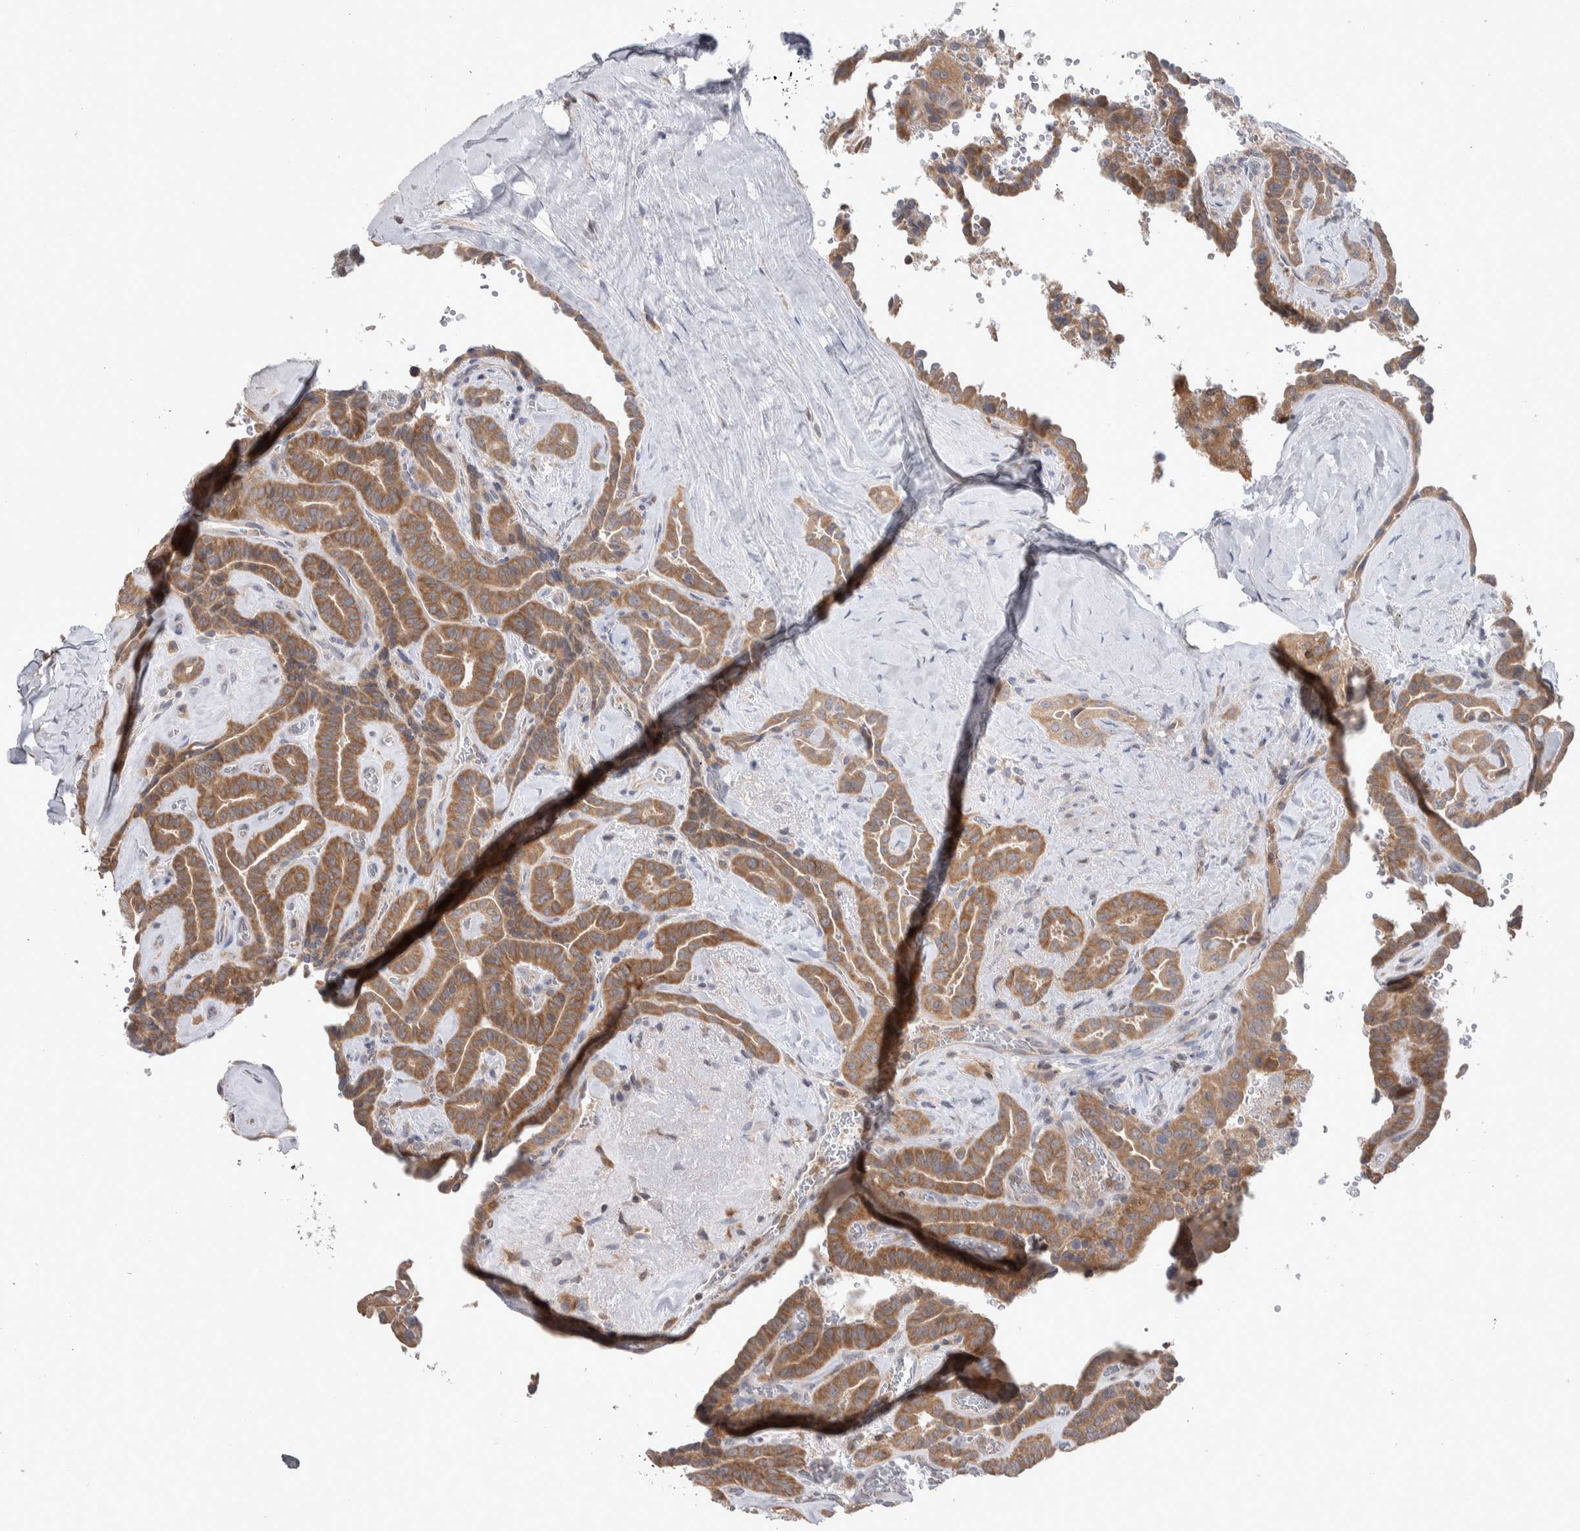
{"staining": {"intensity": "moderate", "quantity": ">75%", "location": "cytoplasmic/membranous"}, "tissue": "thyroid cancer", "cell_type": "Tumor cells", "image_type": "cancer", "snomed": [{"axis": "morphology", "description": "Papillary adenocarcinoma, NOS"}, {"axis": "topography", "description": "Thyroid gland"}], "caption": "This is an image of immunohistochemistry staining of papillary adenocarcinoma (thyroid), which shows moderate expression in the cytoplasmic/membranous of tumor cells.", "gene": "HTATIP2", "patient": {"sex": "male", "age": 77}}